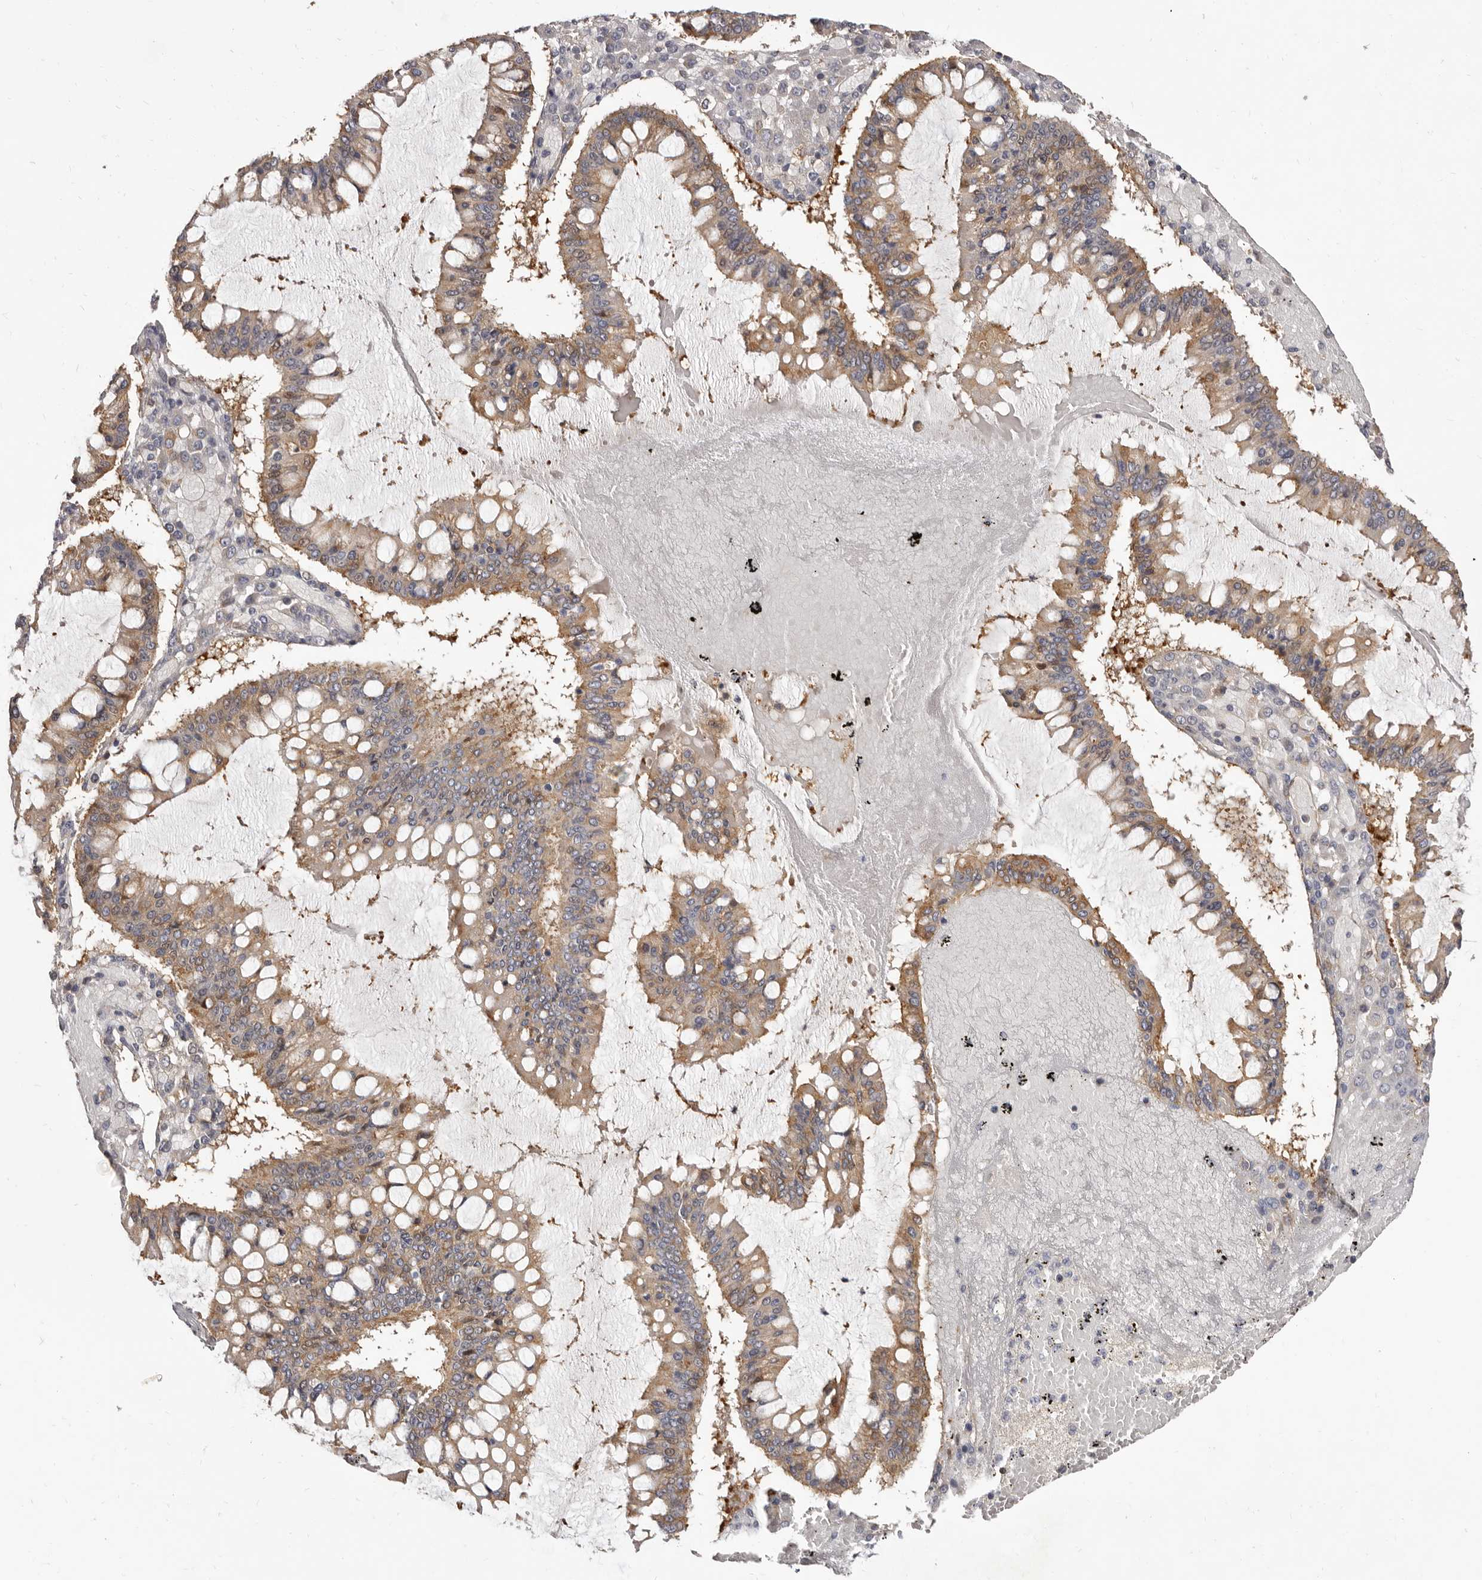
{"staining": {"intensity": "weak", "quantity": ">75%", "location": "cytoplasmic/membranous"}, "tissue": "ovarian cancer", "cell_type": "Tumor cells", "image_type": "cancer", "snomed": [{"axis": "morphology", "description": "Cystadenocarcinoma, mucinous, NOS"}, {"axis": "topography", "description": "Ovary"}], "caption": "Ovarian cancer stained with a protein marker exhibits weak staining in tumor cells.", "gene": "ADAMTS20", "patient": {"sex": "female", "age": 73}}